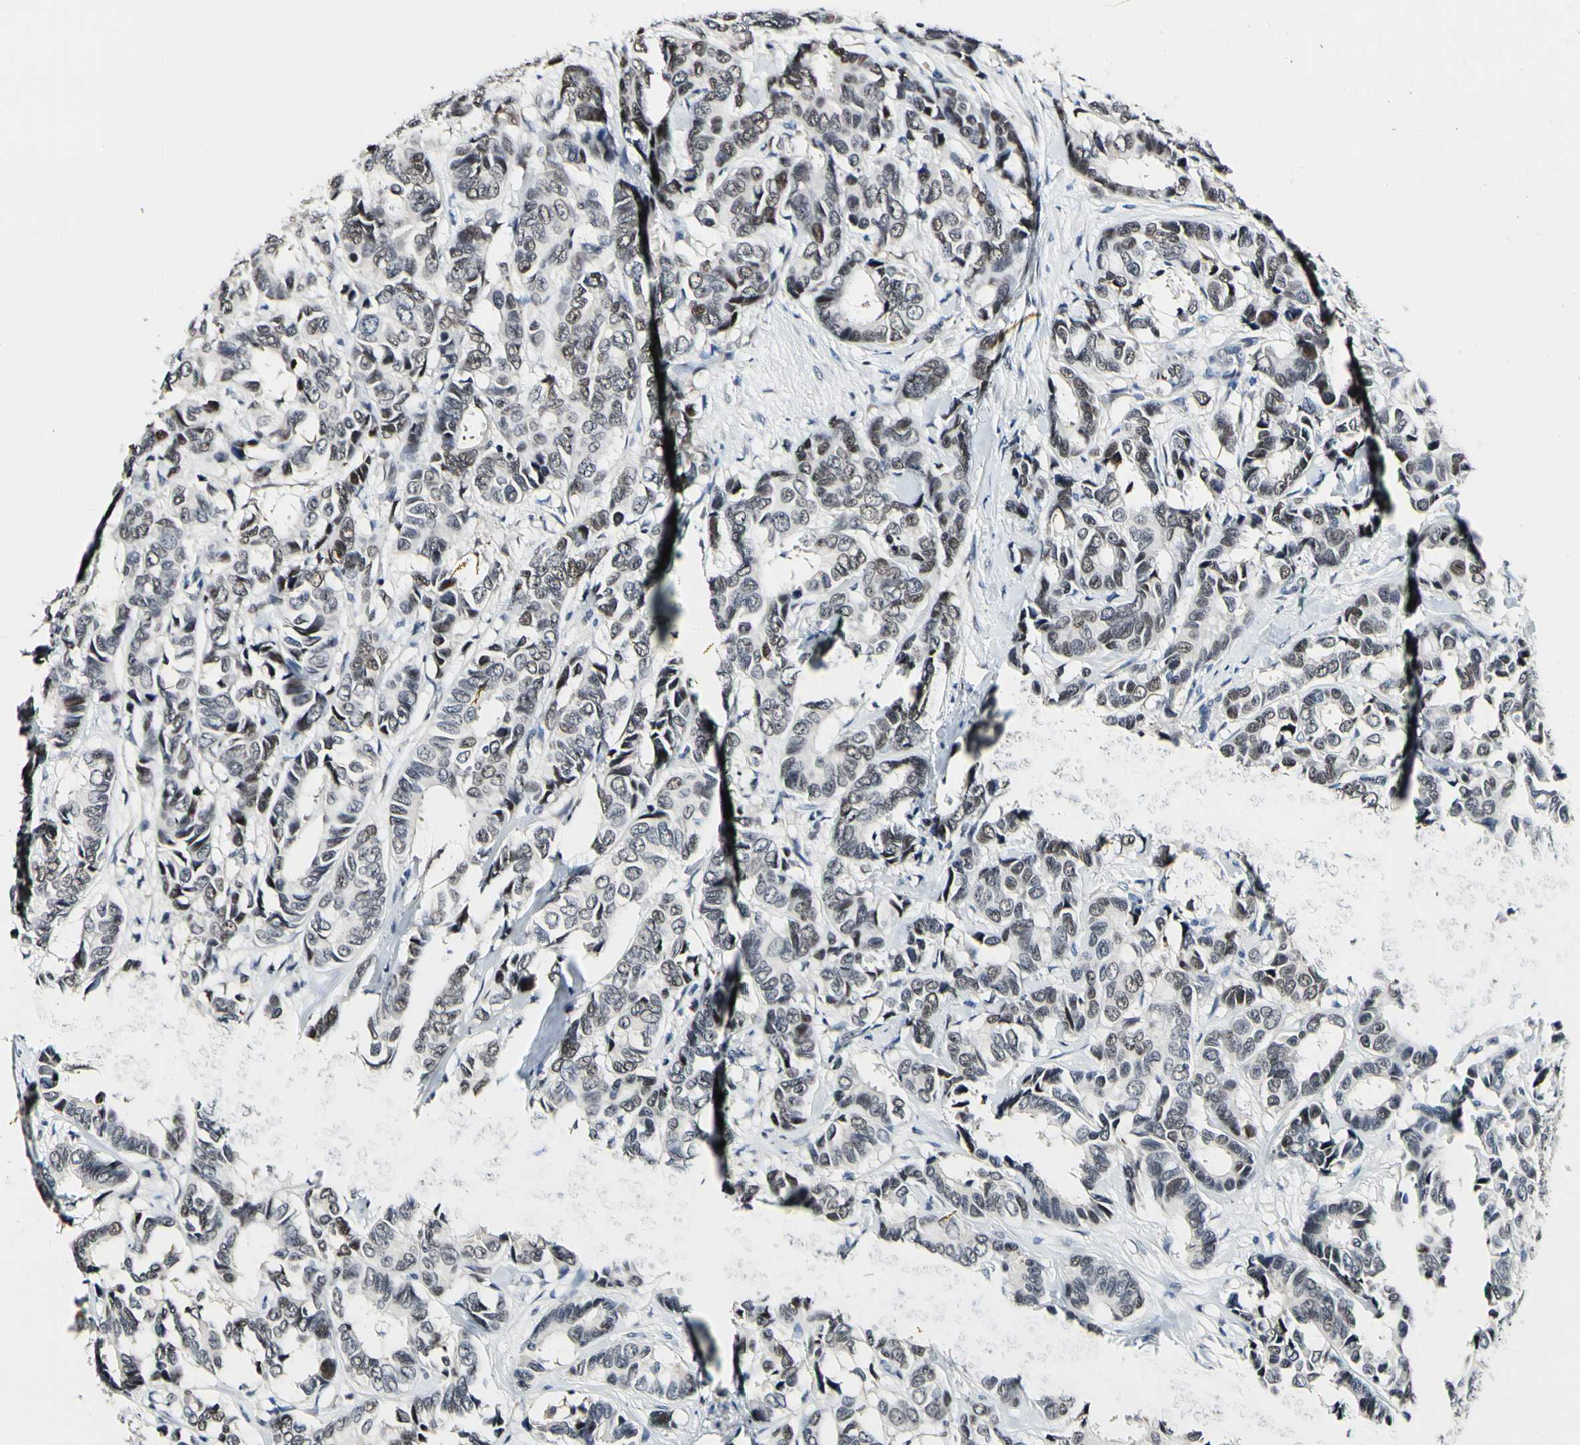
{"staining": {"intensity": "weak", "quantity": "25%-75%", "location": "nuclear"}, "tissue": "breast cancer", "cell_type": "Tumor cells", "image_type": "cancer", "snomed": [{"axis": "morphology", "description": "Duct carcinoma"}, {"axis": "topography", "description": "Breast"}], "caption": "Protein staining of breast invasive ductal carcinoma tissue exhibits weak nuclear positivity in approximately 25%-75% of tumor cells.", "gene": "NFIA", "patient": {"sex": "female", "age": 87}}